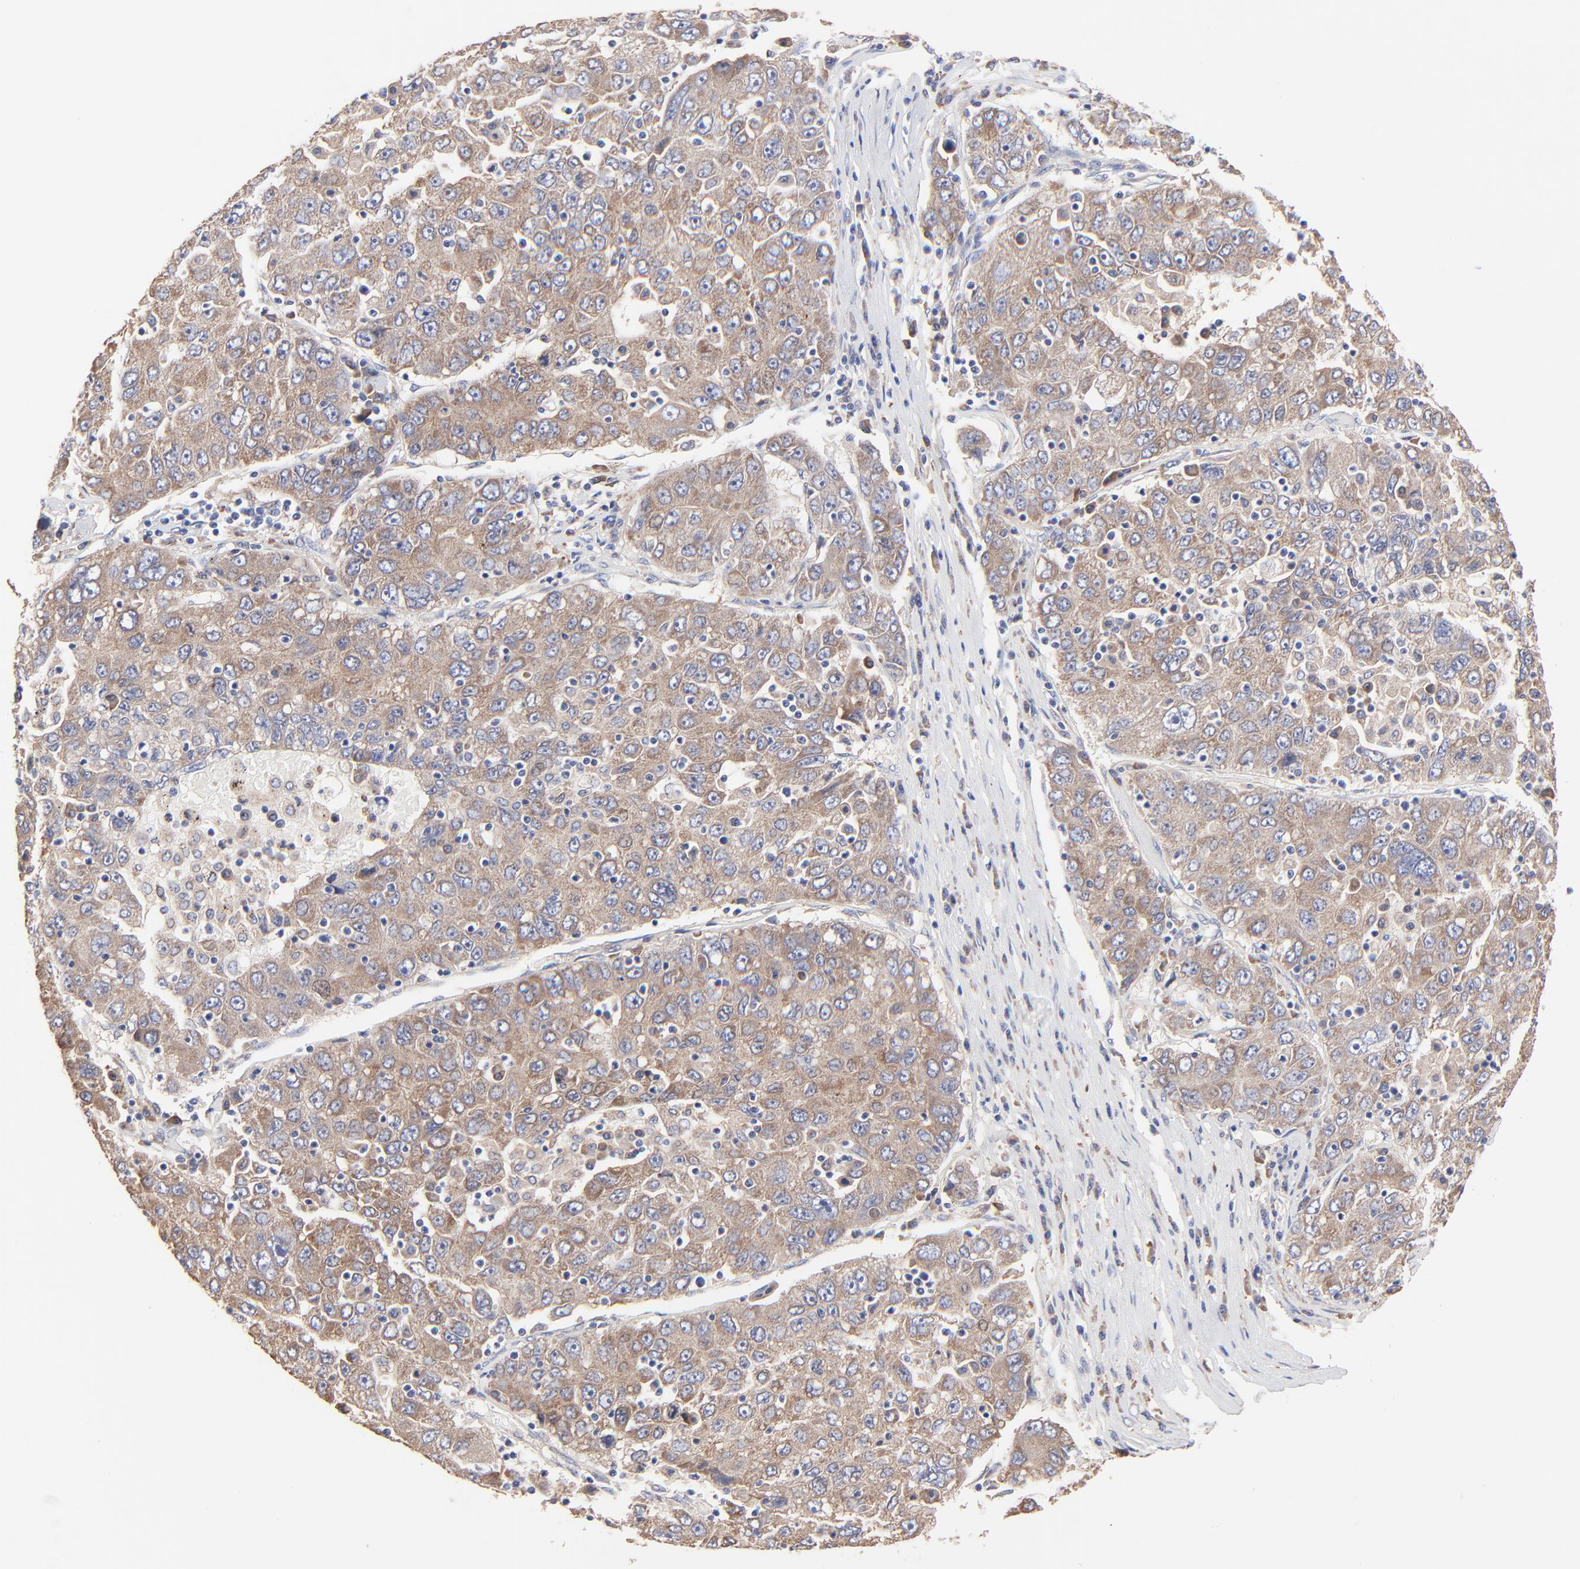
{"staining": {"intensity": "moderate", "quantity": ">75%", "location": "cytoplasmic/membranous"}, "tissue": "liver cancer", "cell_type": "Tumor cells", "image_type": "cancer", "snomed": [{"axis": "morphology", "description": "Carcinoma, Hepatocellular, NOS"}, {"axis": "topography", "description": "Liver"}], "caption": "About >75% of tumor cells in human liver hepatocellular carcinoma display moderate cytoplasmic/membranous protein positivity as visualized by brown immunohistochemical staining.", "gene": "PPFIBP2", "patient": {"sex": "male", "age": 49}}